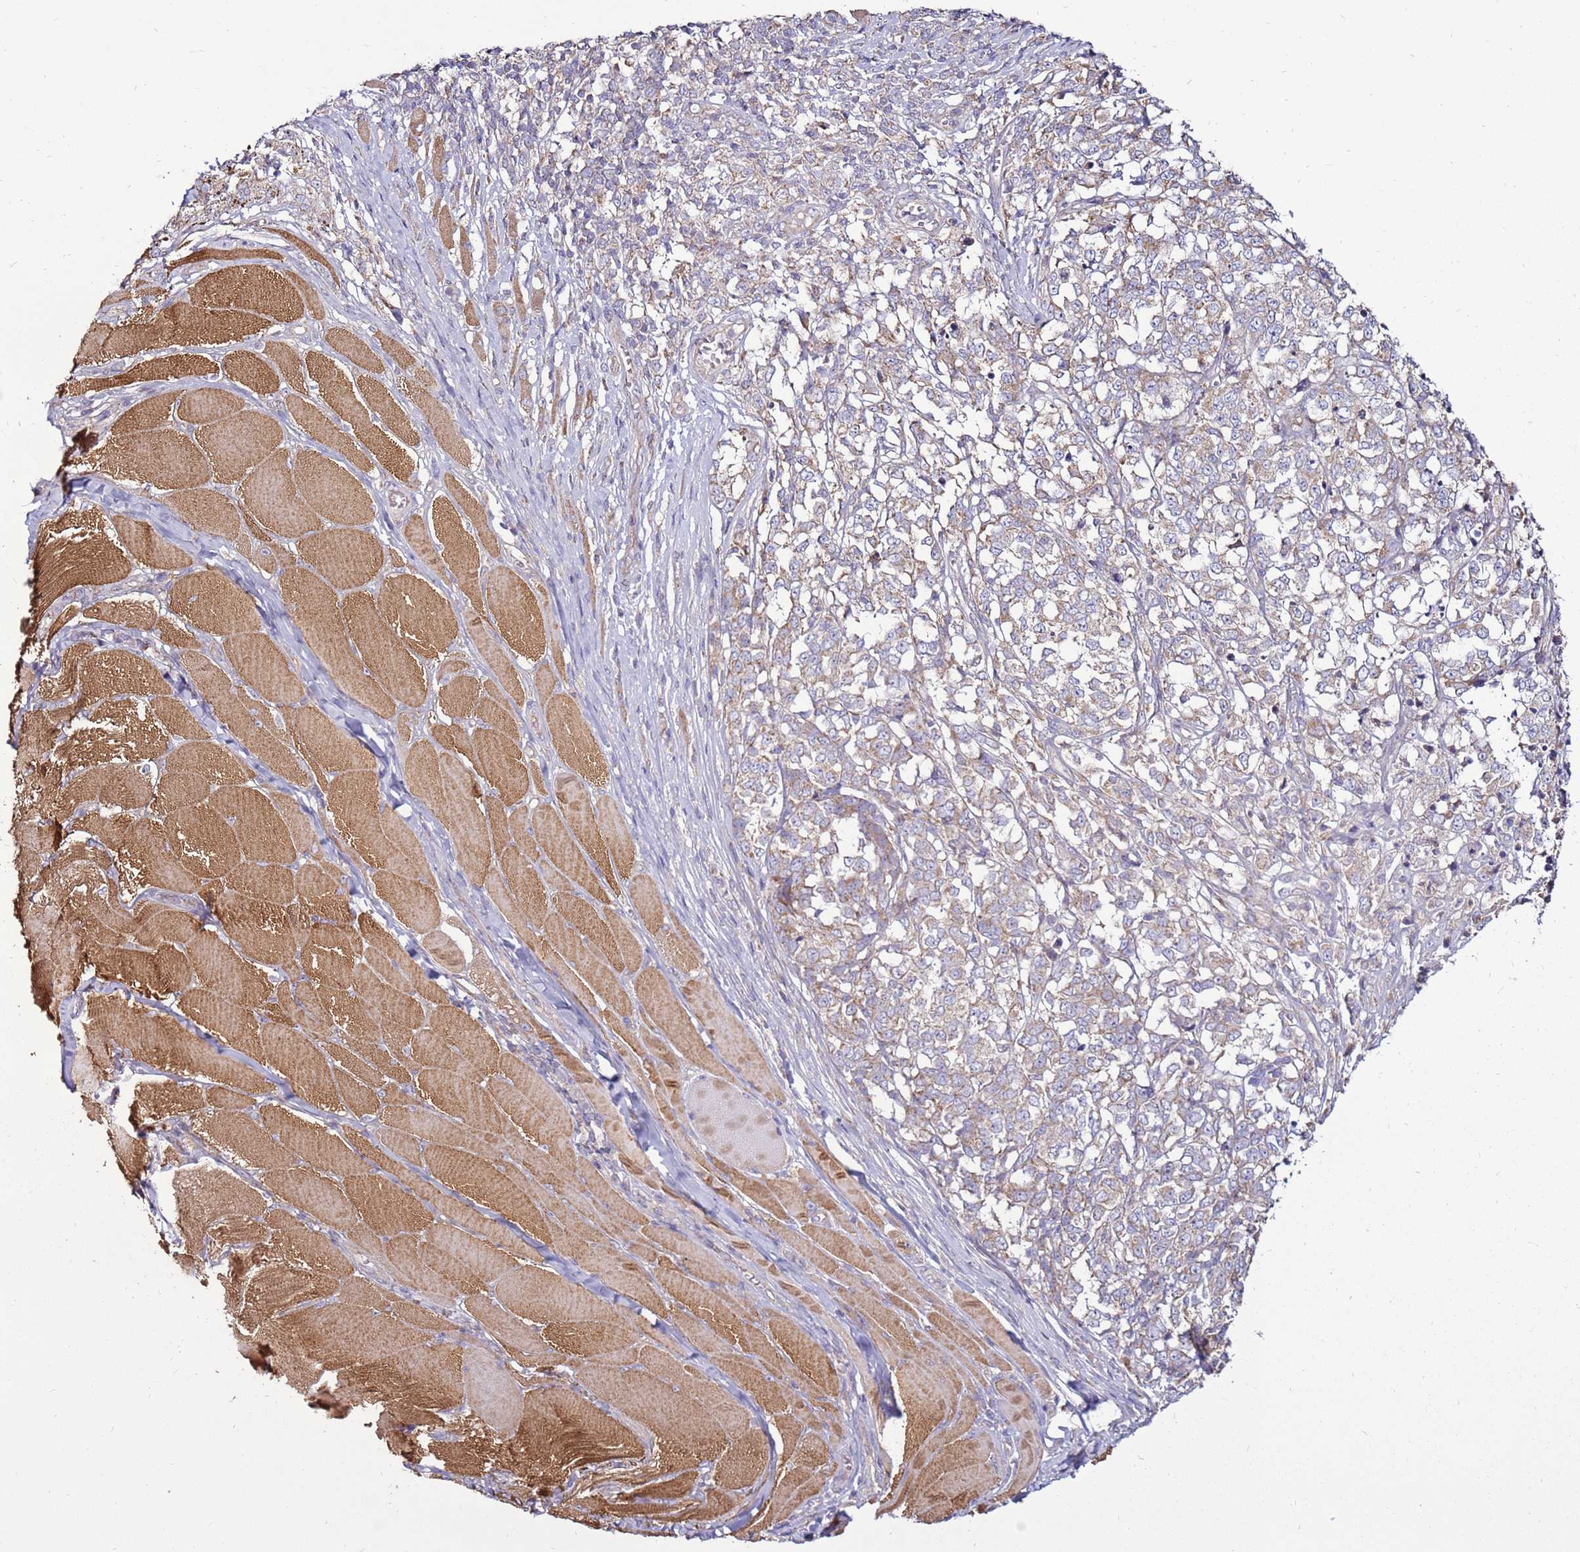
{"staining": {"intensity": "weak", "quantity": "<25%", "location": "cytoplasmic/membranous"}, "tissue": "melanoma", "cell_type": "Tumor cells", "image_type": "cancer", "snomed": [{"axis": "morphology", "description": "Malignant melanoma, NOS"}, {"axis": "topography", "description": "Skin"}], "caption": "Immunohistochemical staining of melanoma displays no significant staining in tumor cells. The staining is performed using DAB brown chromogen with nuclei counter-stained in using hematoxylin.", "gene": "TRAPPC4", "patient": {"sex": "female", "age": 72}}